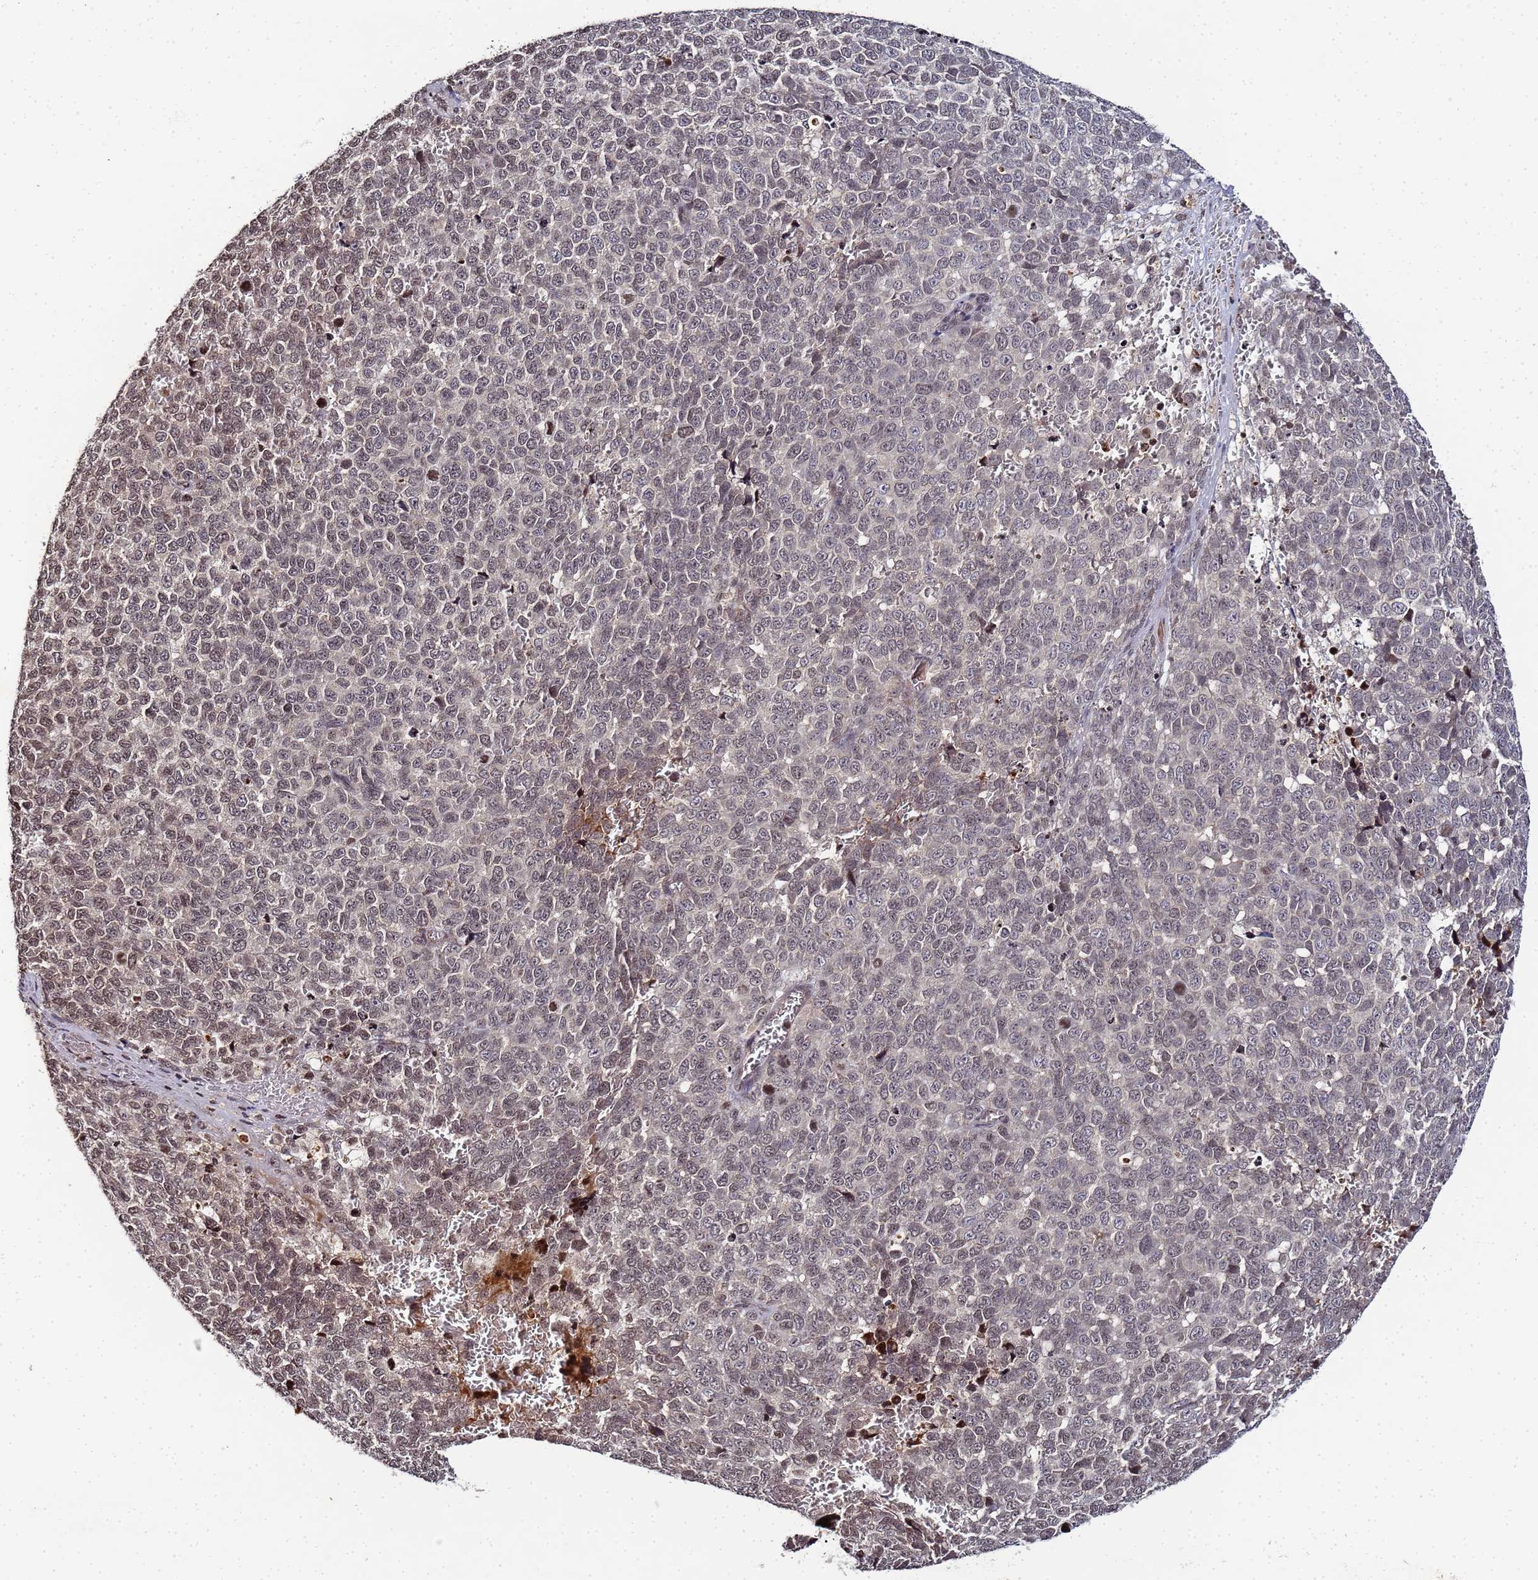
{"staining": {"intensity": "weak", "quantity": "<25%", "location": "nuclear"}, "tissue": "melanoma", "cell_type": "Tumor cells", "image_type": "cancer", "snomed": [{"axis": "morphology", "description": "Malignant melanoma, NOS"}, {"axis": "topography", "description": "Nose, NOS"}], "caption": "Image shows no protein expression in tumor cells of melanoma tissue.", "gene": "FZD4", "patient": {"sex": "female", "age": 48}}